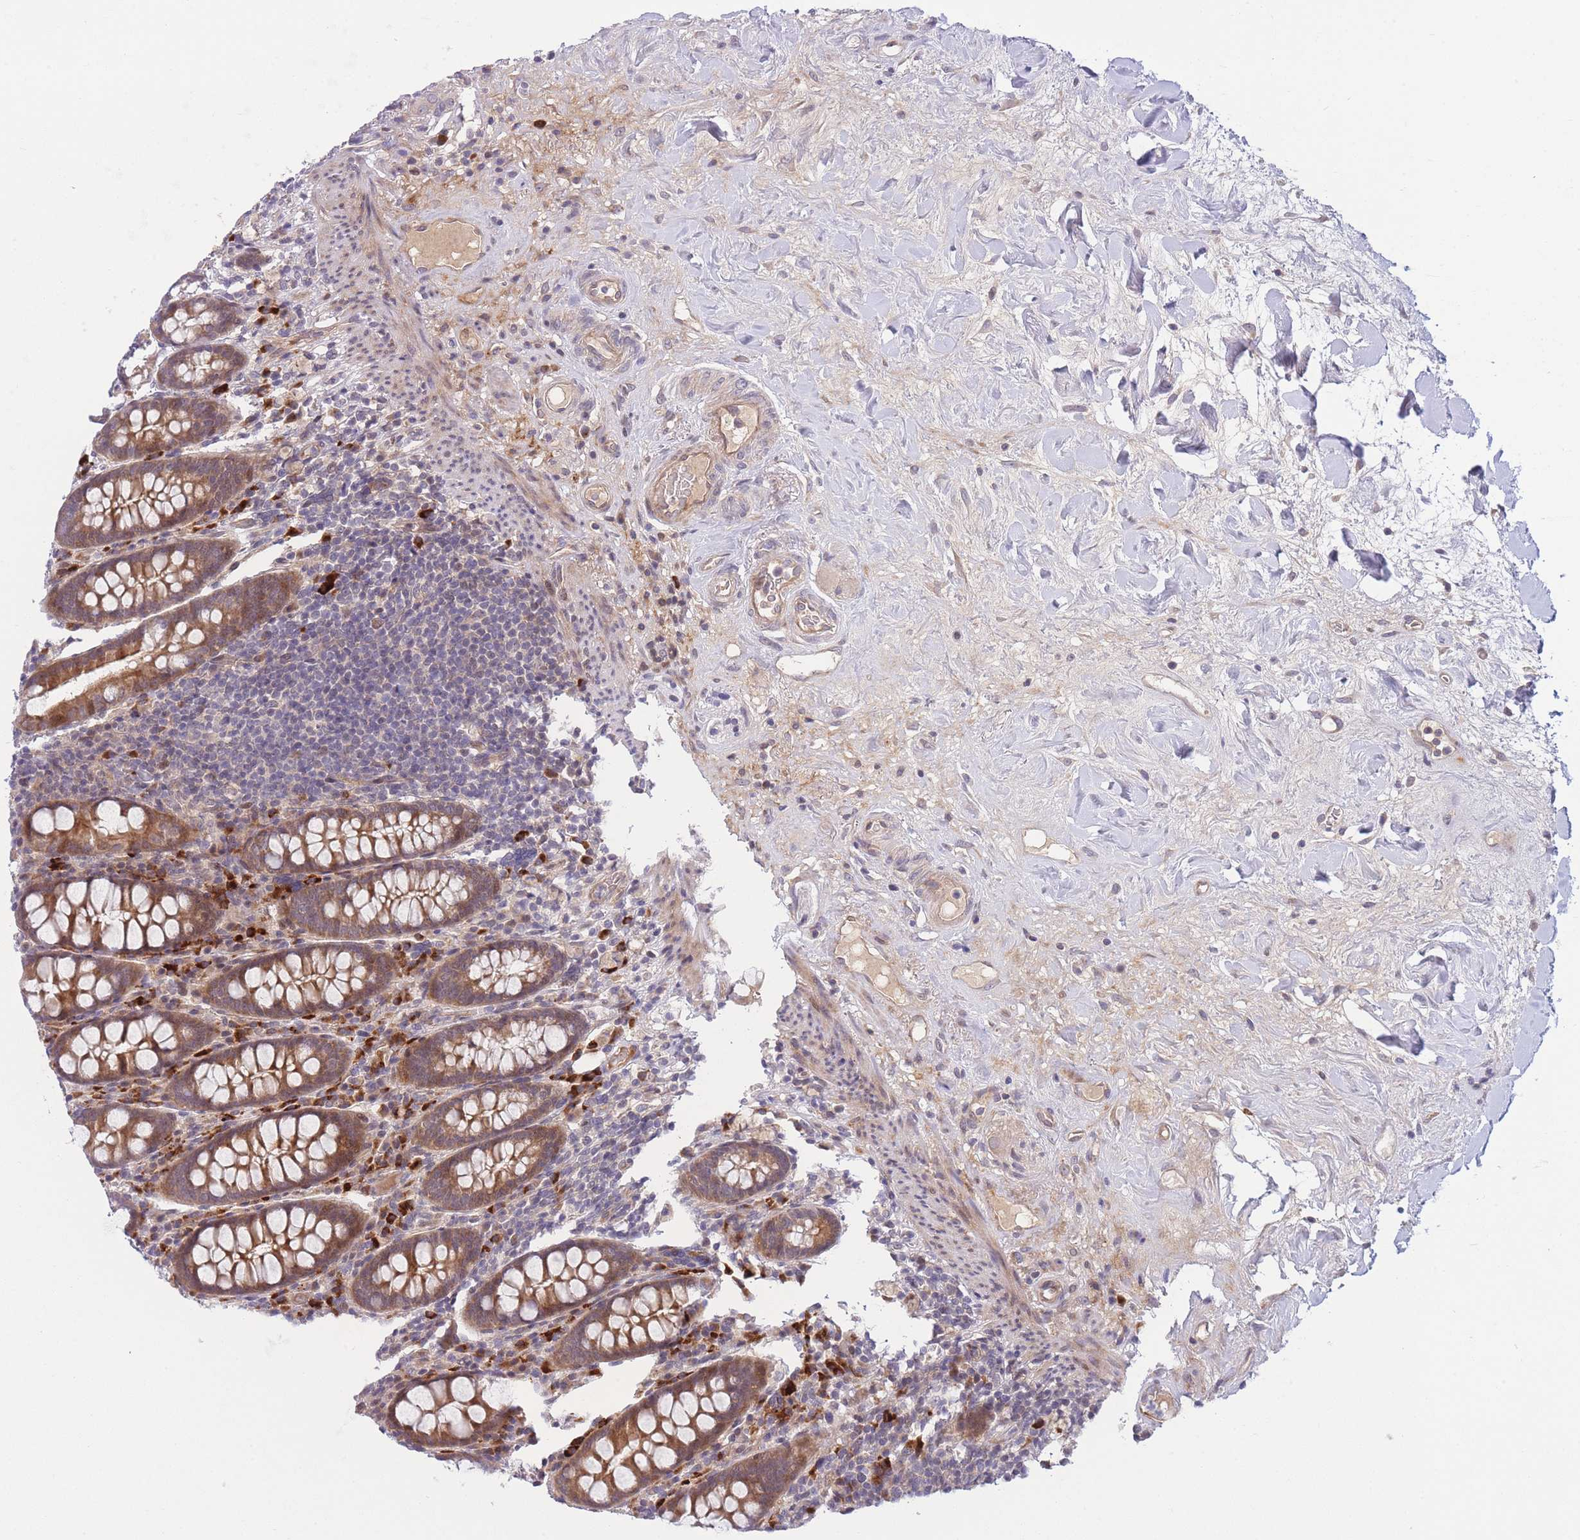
{"staining": {"intensity": "moderate", "quantity": ">75%", "location": "cytoplasmic/membranous"}, "tissue": "colon", "cell_type": "Endothelial cells", "image_type": "normal", "snomed": [{"axis": "morphology", "description": "Normal tissue, NOS"}, {"axis": "topography", "description": "Colon"}], "caption": "Moderate cytoplasmic/membranous positivity is seen in about >75% of endothelial cells in benign colon.", "gene": "CDC25B", "patient": {"sex": "female", "age": 79}}